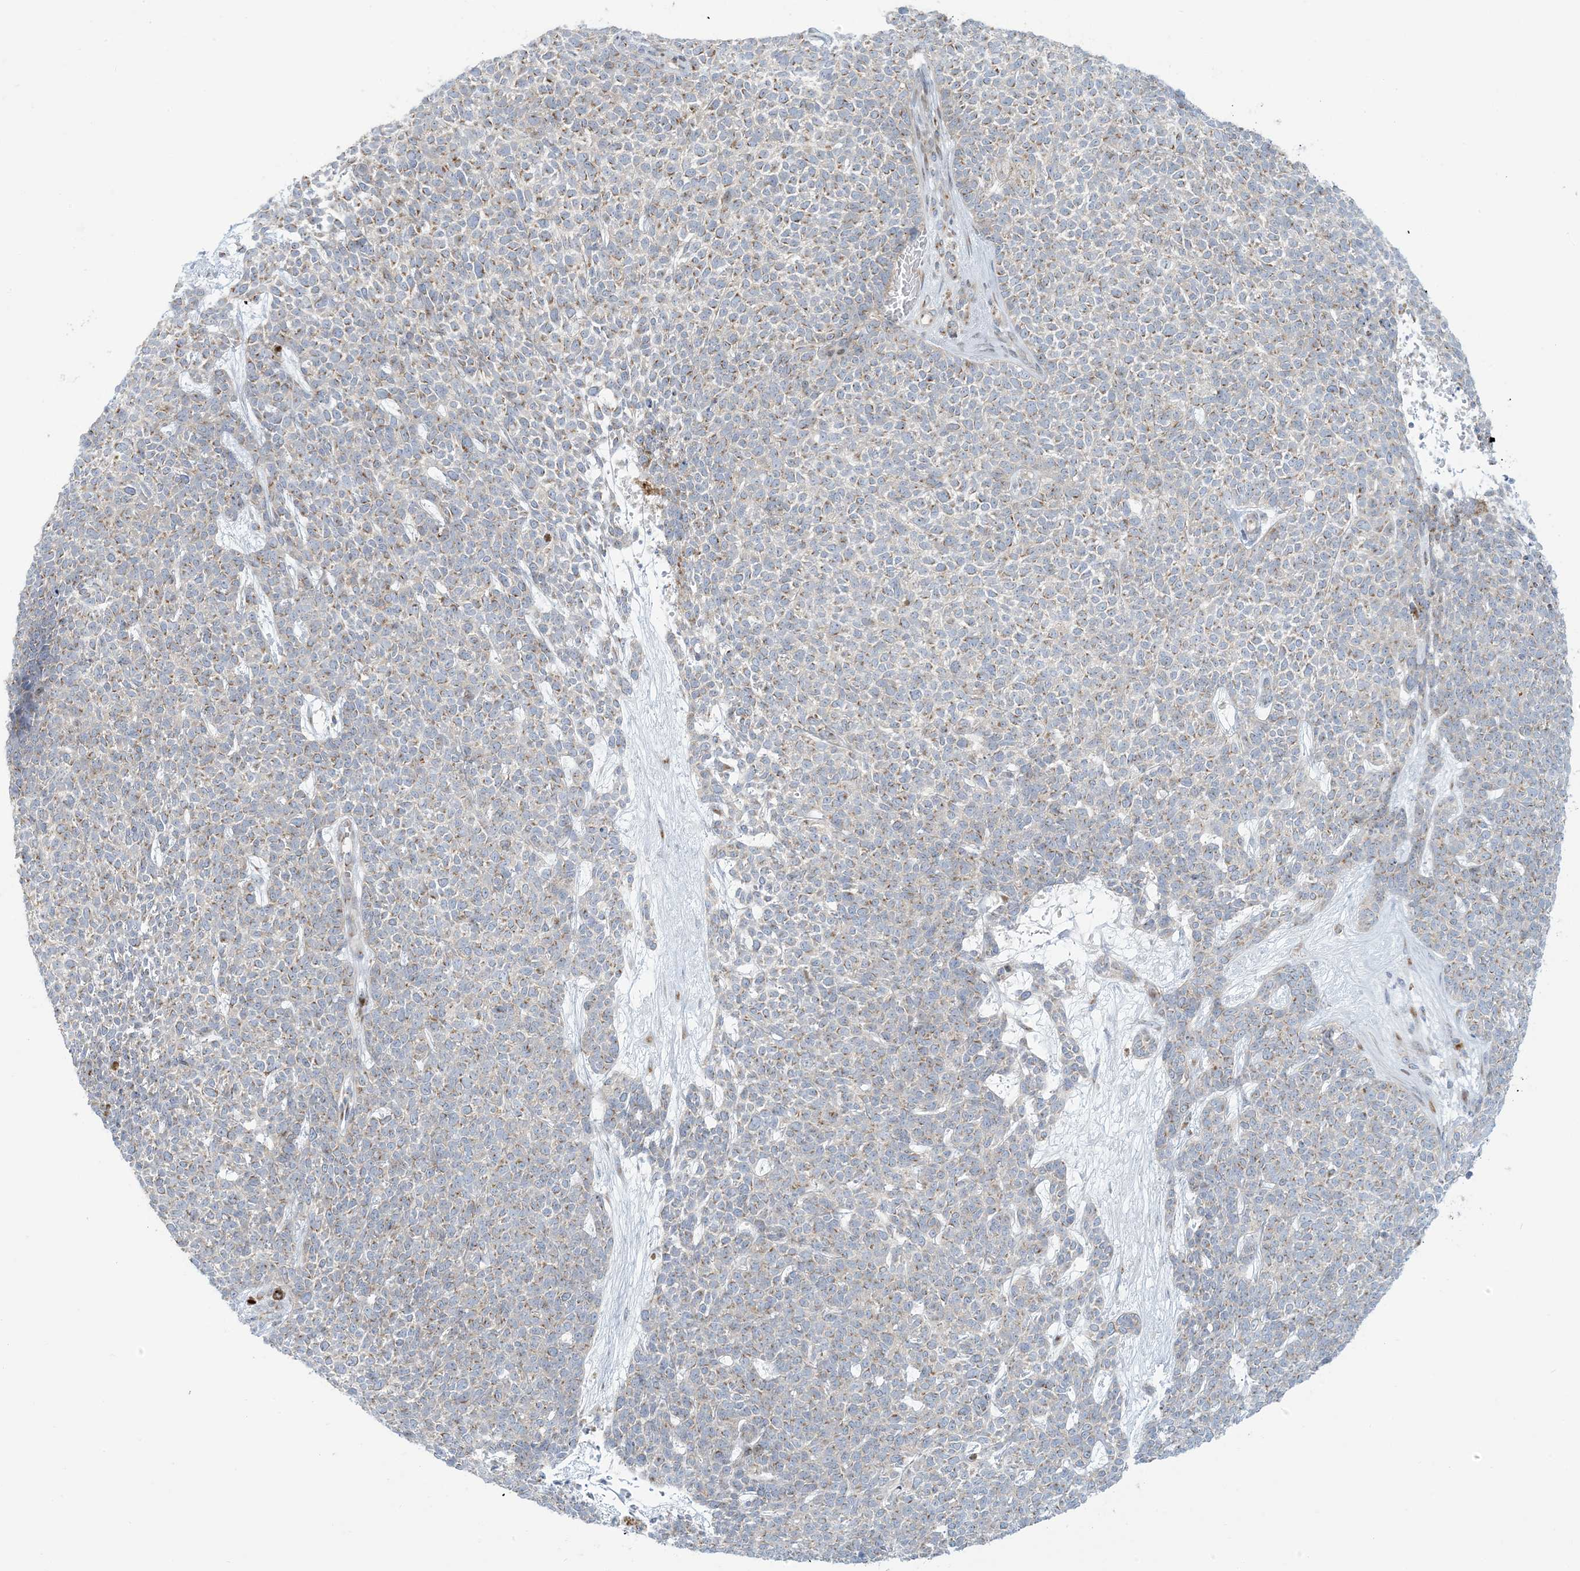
{"staining": {"intensity": "weak", "quantity": "25%-75%", "location": "cytoplasmic/membranous"}, "tissue": "skin cancer", "cell_type": "Tumor cells", "image_type": "cancer", "snomed": [{"axis": "morphology", "description": "Basal cell carcinoma"}, {"axis": "topography", "description": "Skin"}], "caption": "DAB immunohistochemical staining of human basal cell carcinoma (skin) displays weak cytoplasmic/membranous protein positivity in approximately 25%-75% of tumor cells. The staining was performed using DAB to visualize the protein expression in brown, while the nuclei were stained in blue with hematoxylin (Magnification: 20x).", "gene": "AFTPH", "patient": {"sex": "female", "age": 84}}